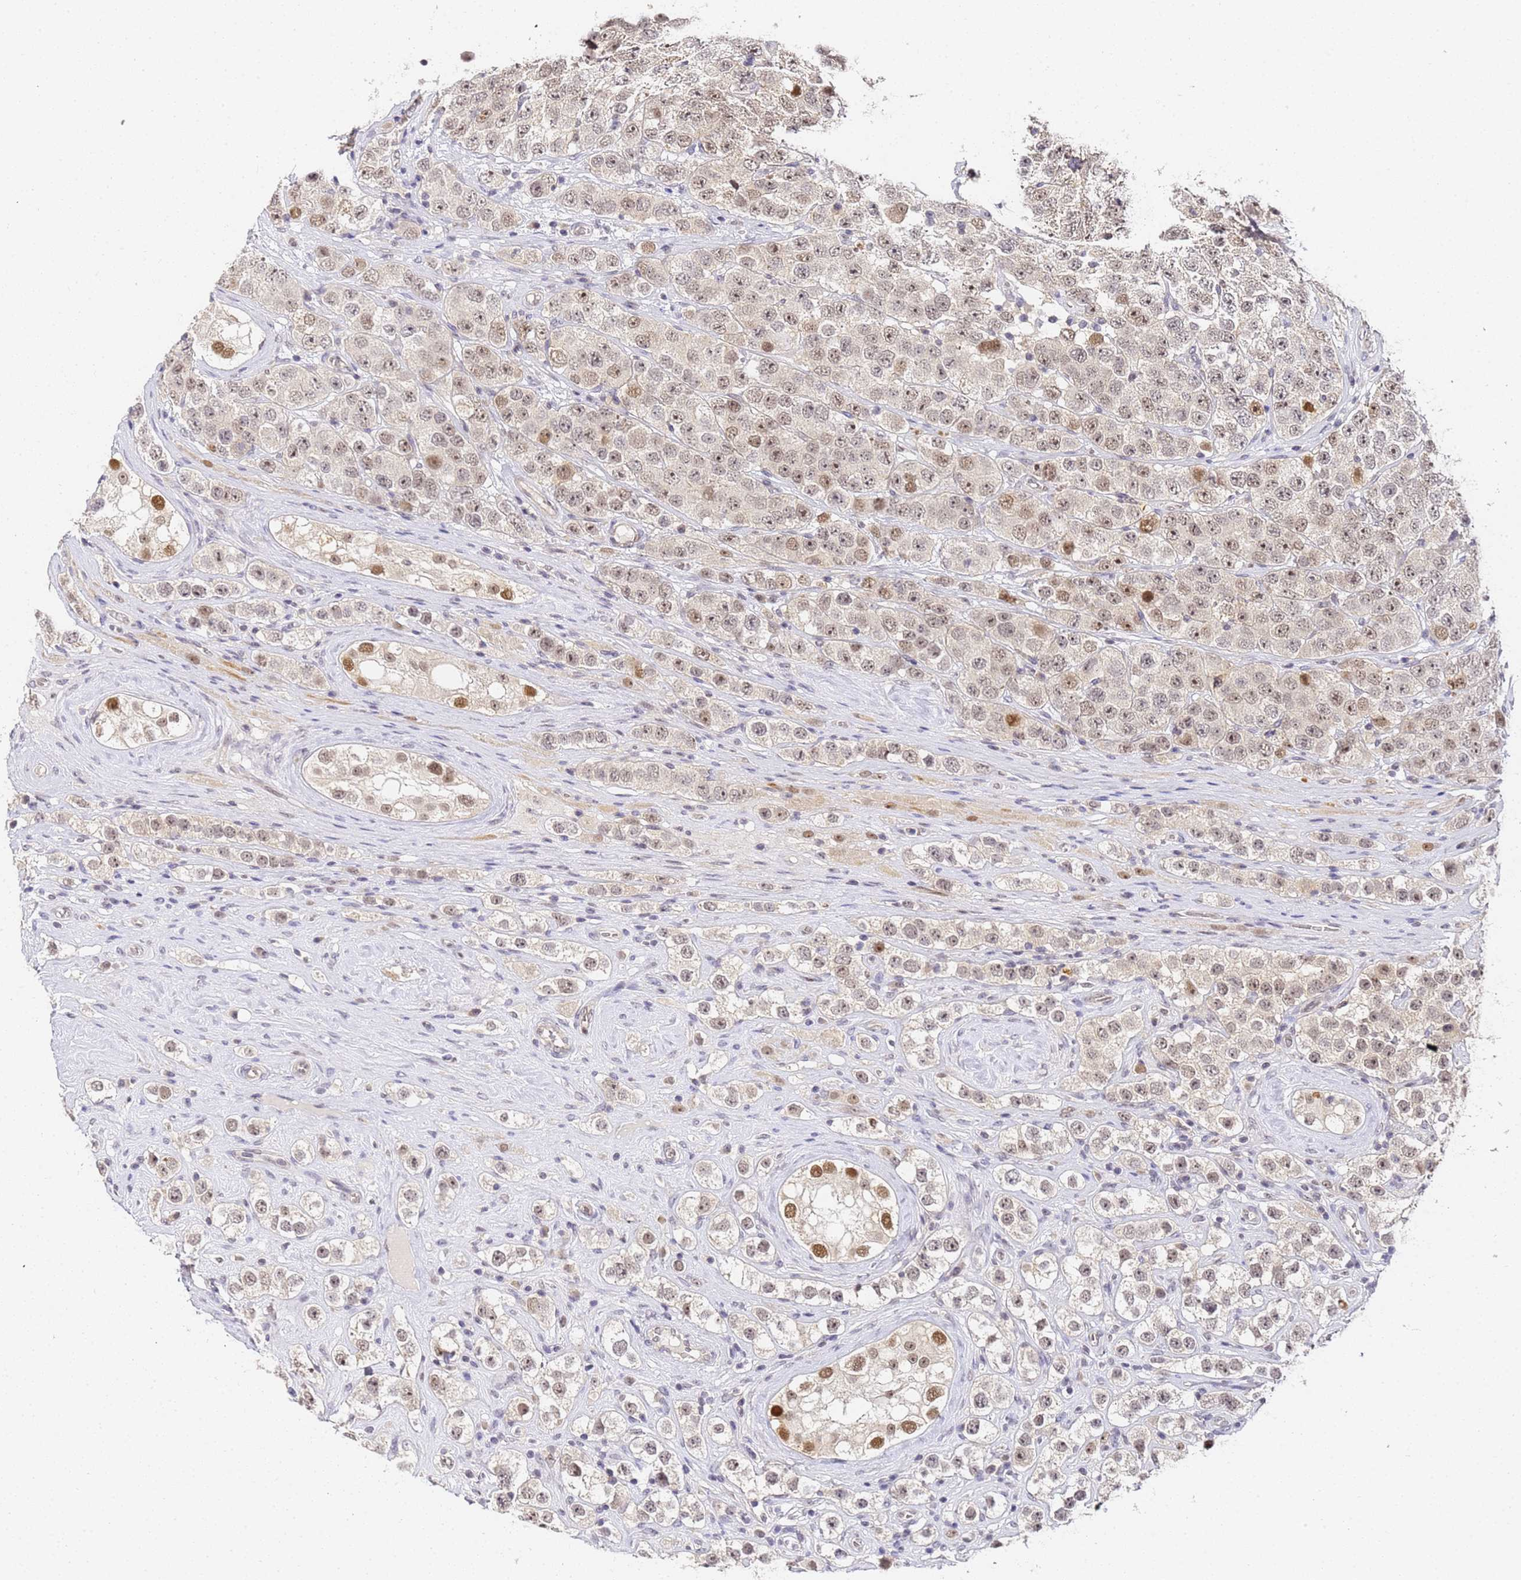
{"staining": {"intensity": "weak", "quantity": ">75%", "location": "nuclear"}, "tissue": "testis cancer", "cell_type": "Tumor cells", "image_type": "cancer", "snomed": [{"axis": "morphology", "description": "Seminoma, NOS"}, {"axis": "topography", "description": "Testis"}], "caption": "Brown immunohistochemical staining in human testis cancer reveals weak nuclear positivity in approximately >75% of tumor cells.", "gene": "LSM3", "patient": {"sex": "male", "age": 28}}